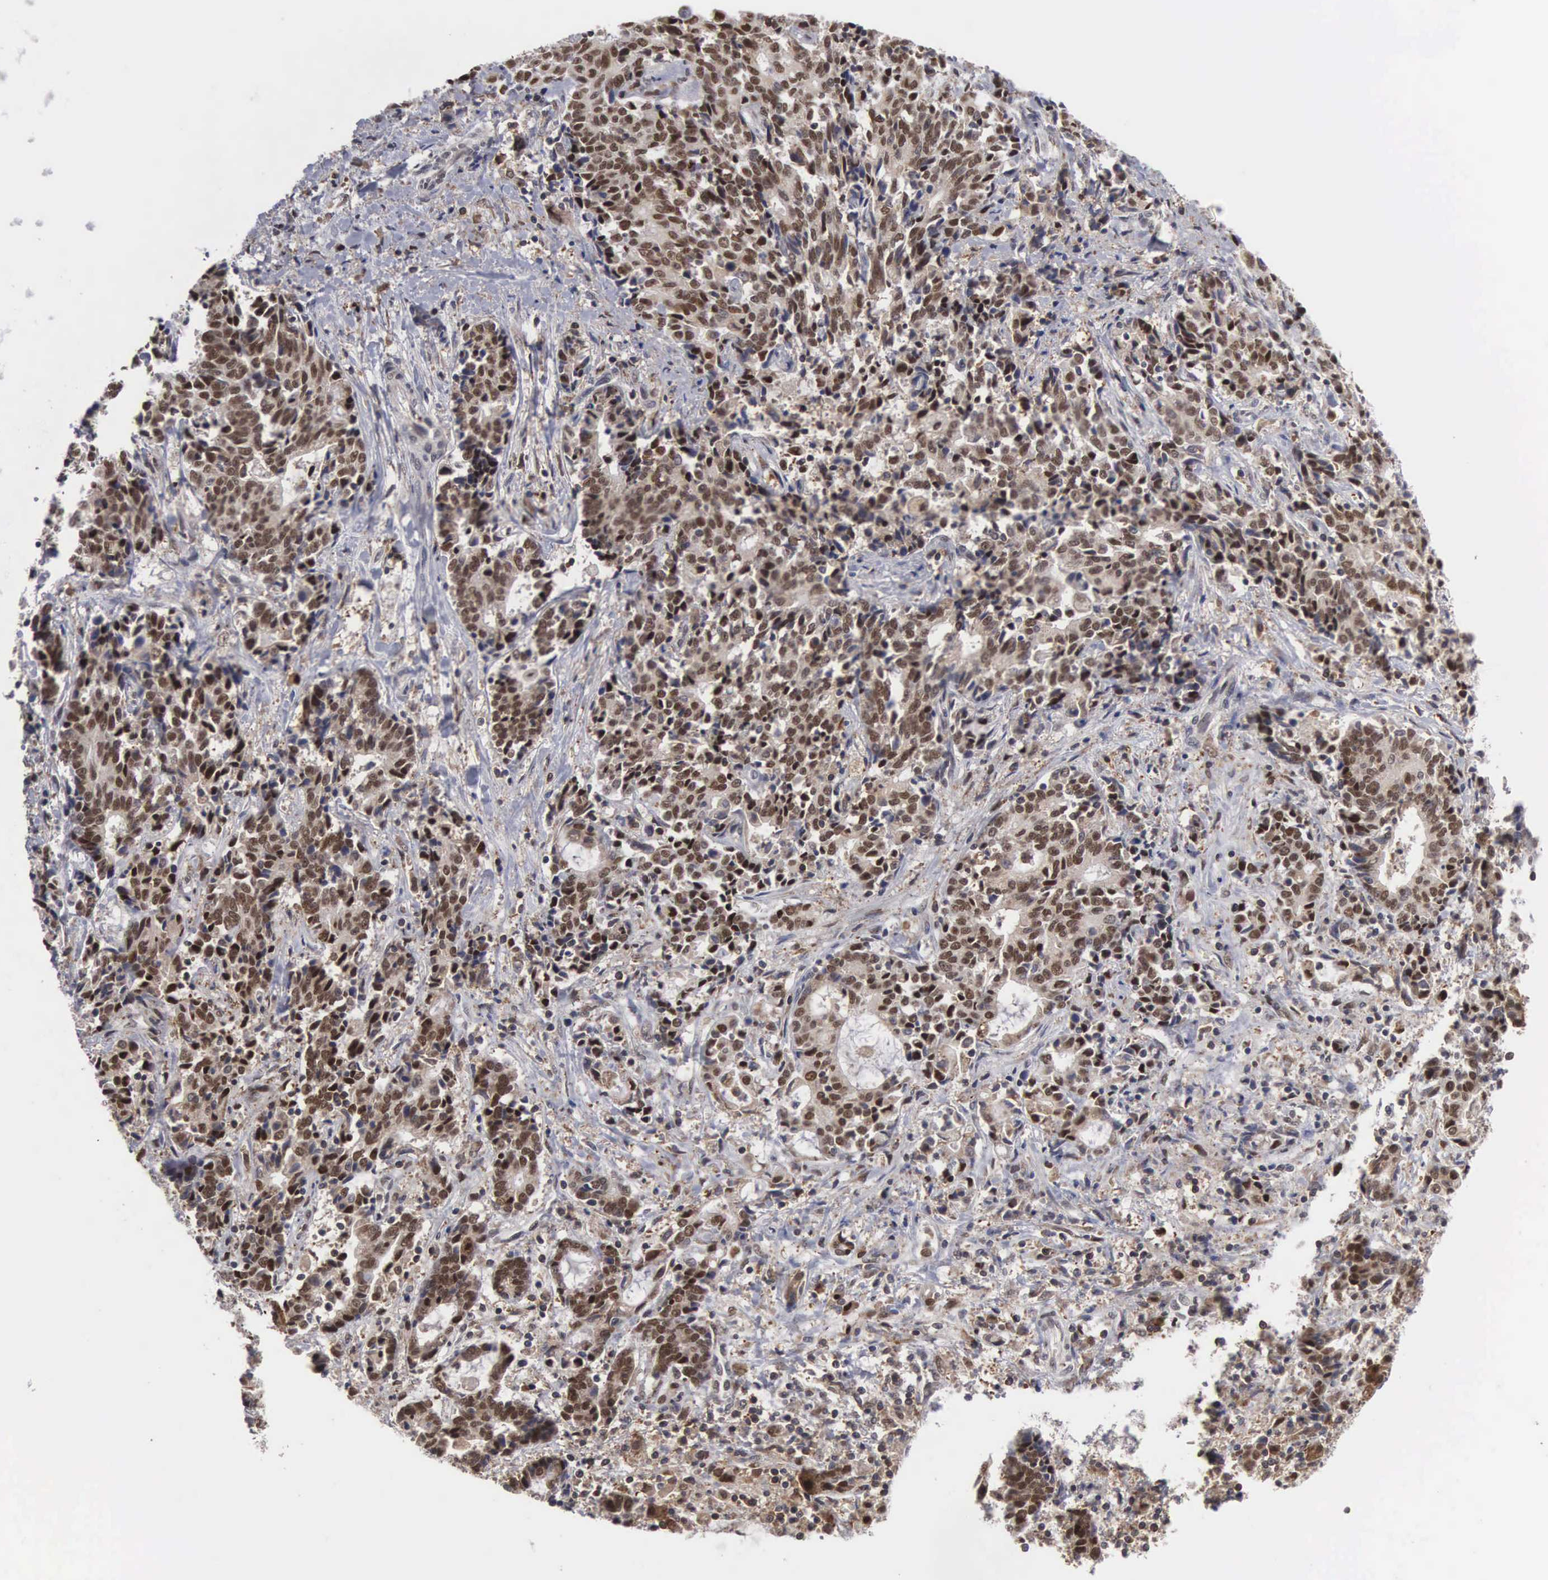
{"staining": {"intensity": "moderate", "quantity": ">75%", "location": "nuclear"}, "tissue": "liver cancer", "cell_type": "Tumor cells", "image_type": "cancer", "snomed": [{"axis": "morphology", "description": "Cholangiocarcinoma"}, {"axis": "topography", "description": "Liver"}], "caption": "Immunohistochemical staining of liver cancer (cholangiocarcinoma) shows medium levels of moderate nuclear protein positivity in about >75% of tumor cells.", "gene": "TRMT5", "patient": {"sex": "male", "age": 57}}